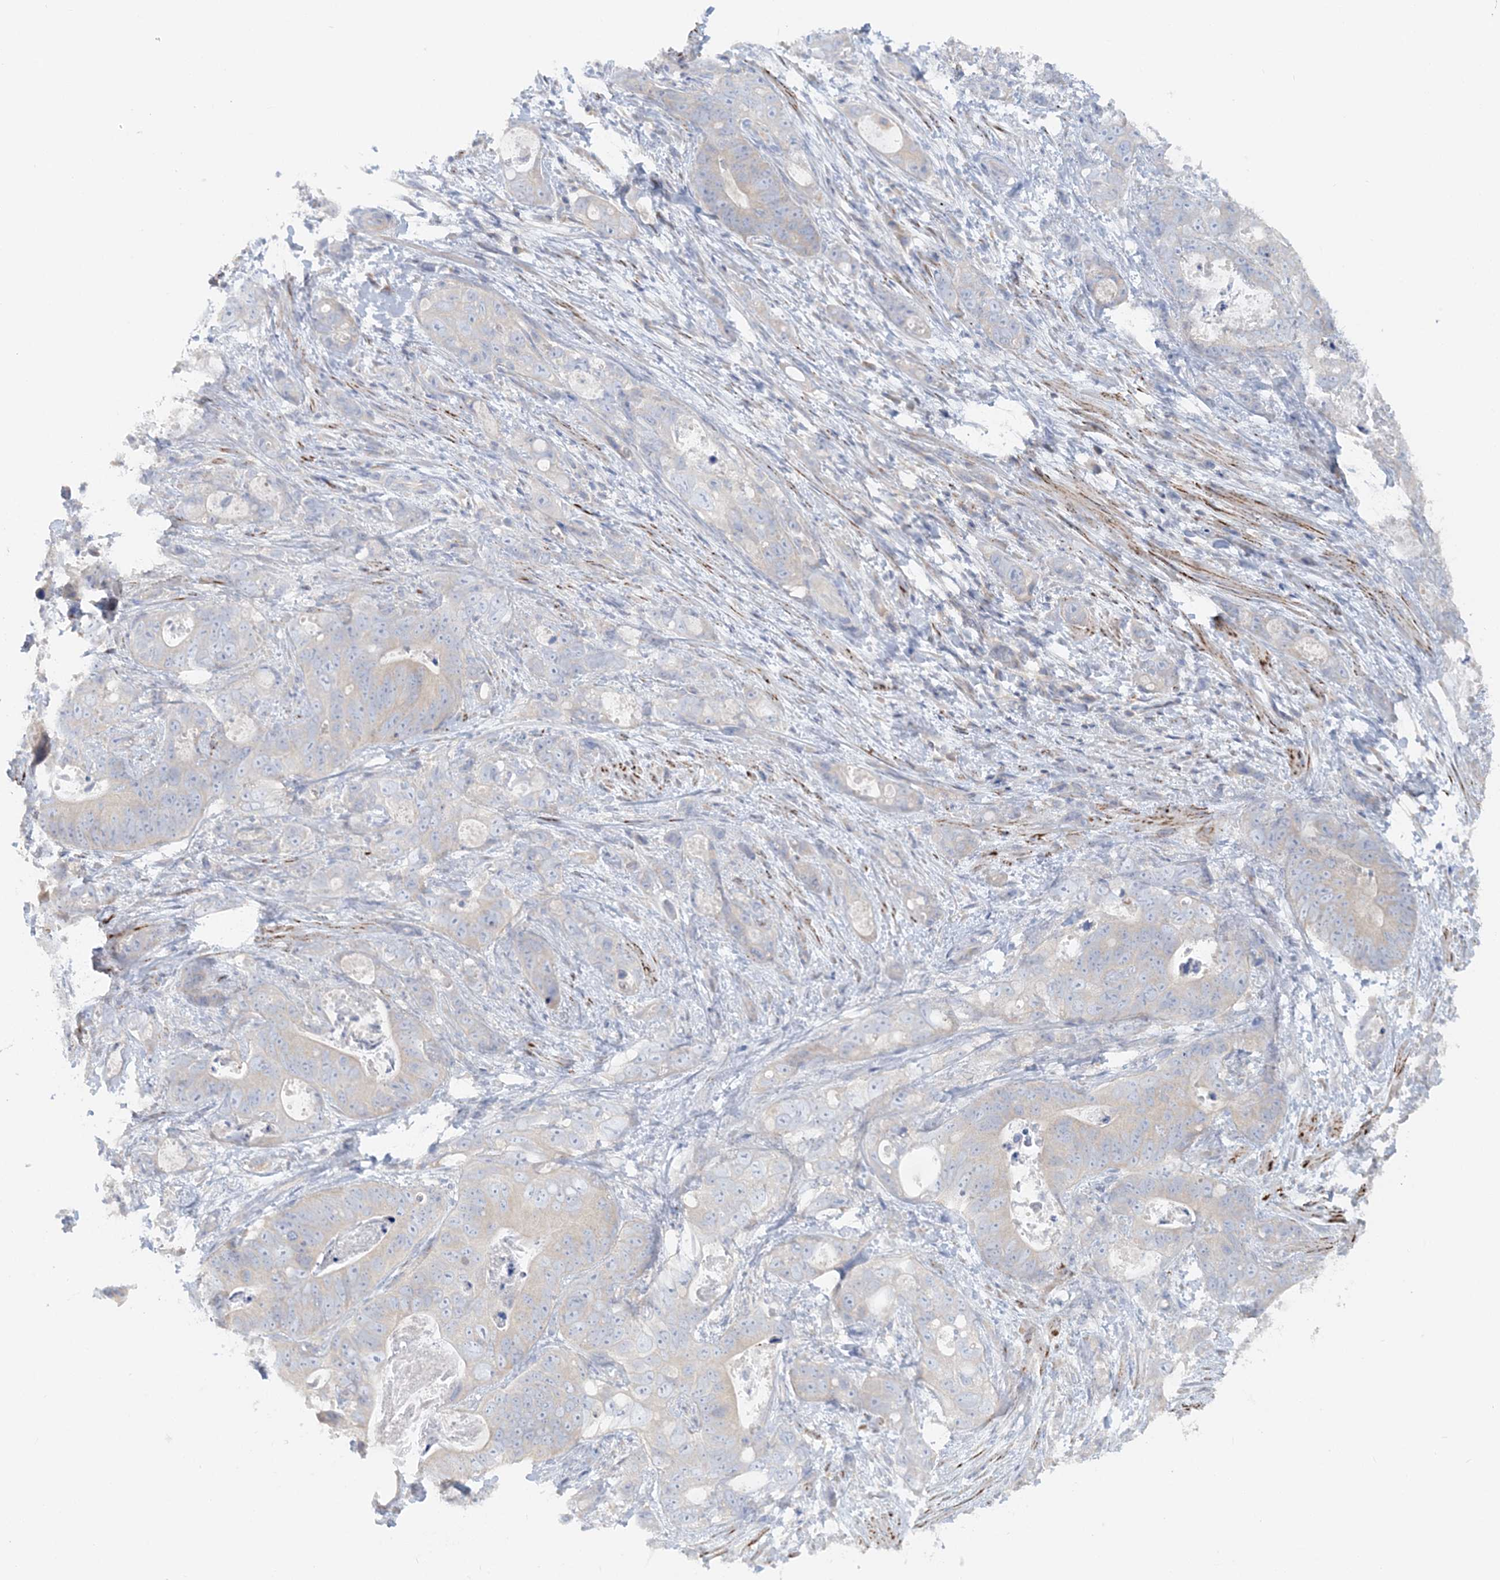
{"staining": {"intensity": "negative", "quantity": "none", "location": "none"}, "tissue": "stomach cancer", "cell_type": "Tumor cells", "image_type": "cancer", "snomed": [{"axis": "morphology", "description": "Normal tissue, NOS"}, {"axis": "morphology", "description": "Adenocarcinoma, NOS"}, {"axis": "topography", "description": "Stomach"}], "caption": "Immunohistochemical staining of stomach cancer shows no significant staining in tumor cells. The staining is performed using DAB brown chromogen with nuclei counter-stained in using hematoxylin.", "gene": "TBC1D5", "patient": {"sex": "female", "age": 89}}